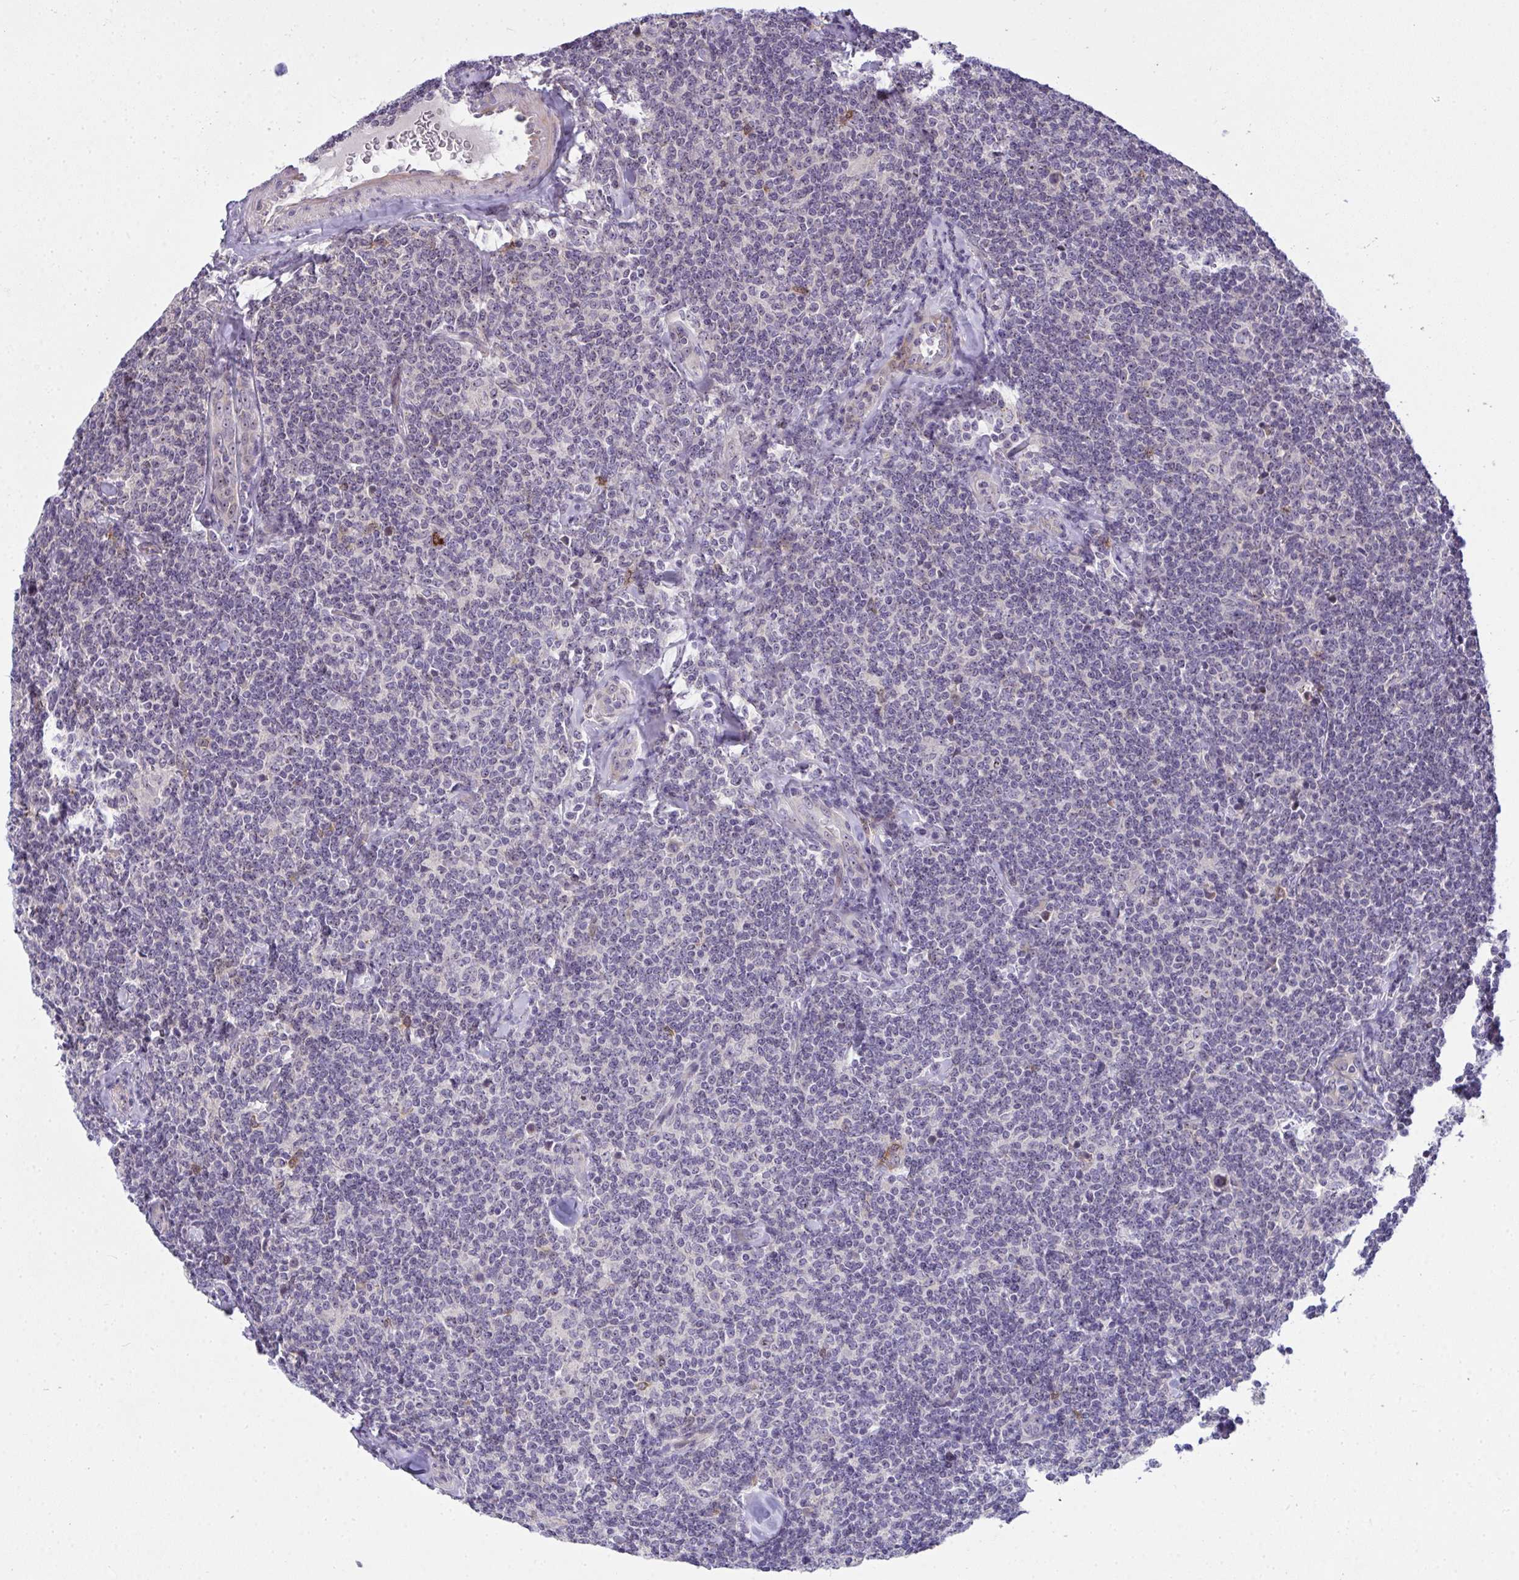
{"staining": {"intensity": "negative", "quantity": "none", "location": "none"}, "tissue": "lymphoma", "cell_type": "Tumor cells", "image_type": "cancer", "snomed": [{"axis": "morphology", "description": "Malignant lymphoma, non-Hodgkin's type, Low grade"}, {"axis": "topography", "description": "Lymph node"}], "caption": "DAB immunohistochemical staining of human lymphoma displays no significant positivity in tumor cells. (Brightfield microscopy of DAB (3,3'-diaminobenzidine) immunohistochemistry at high magnification).", "gene": "NT5C1A", "patient": {"sex": "female", "age": 56}}